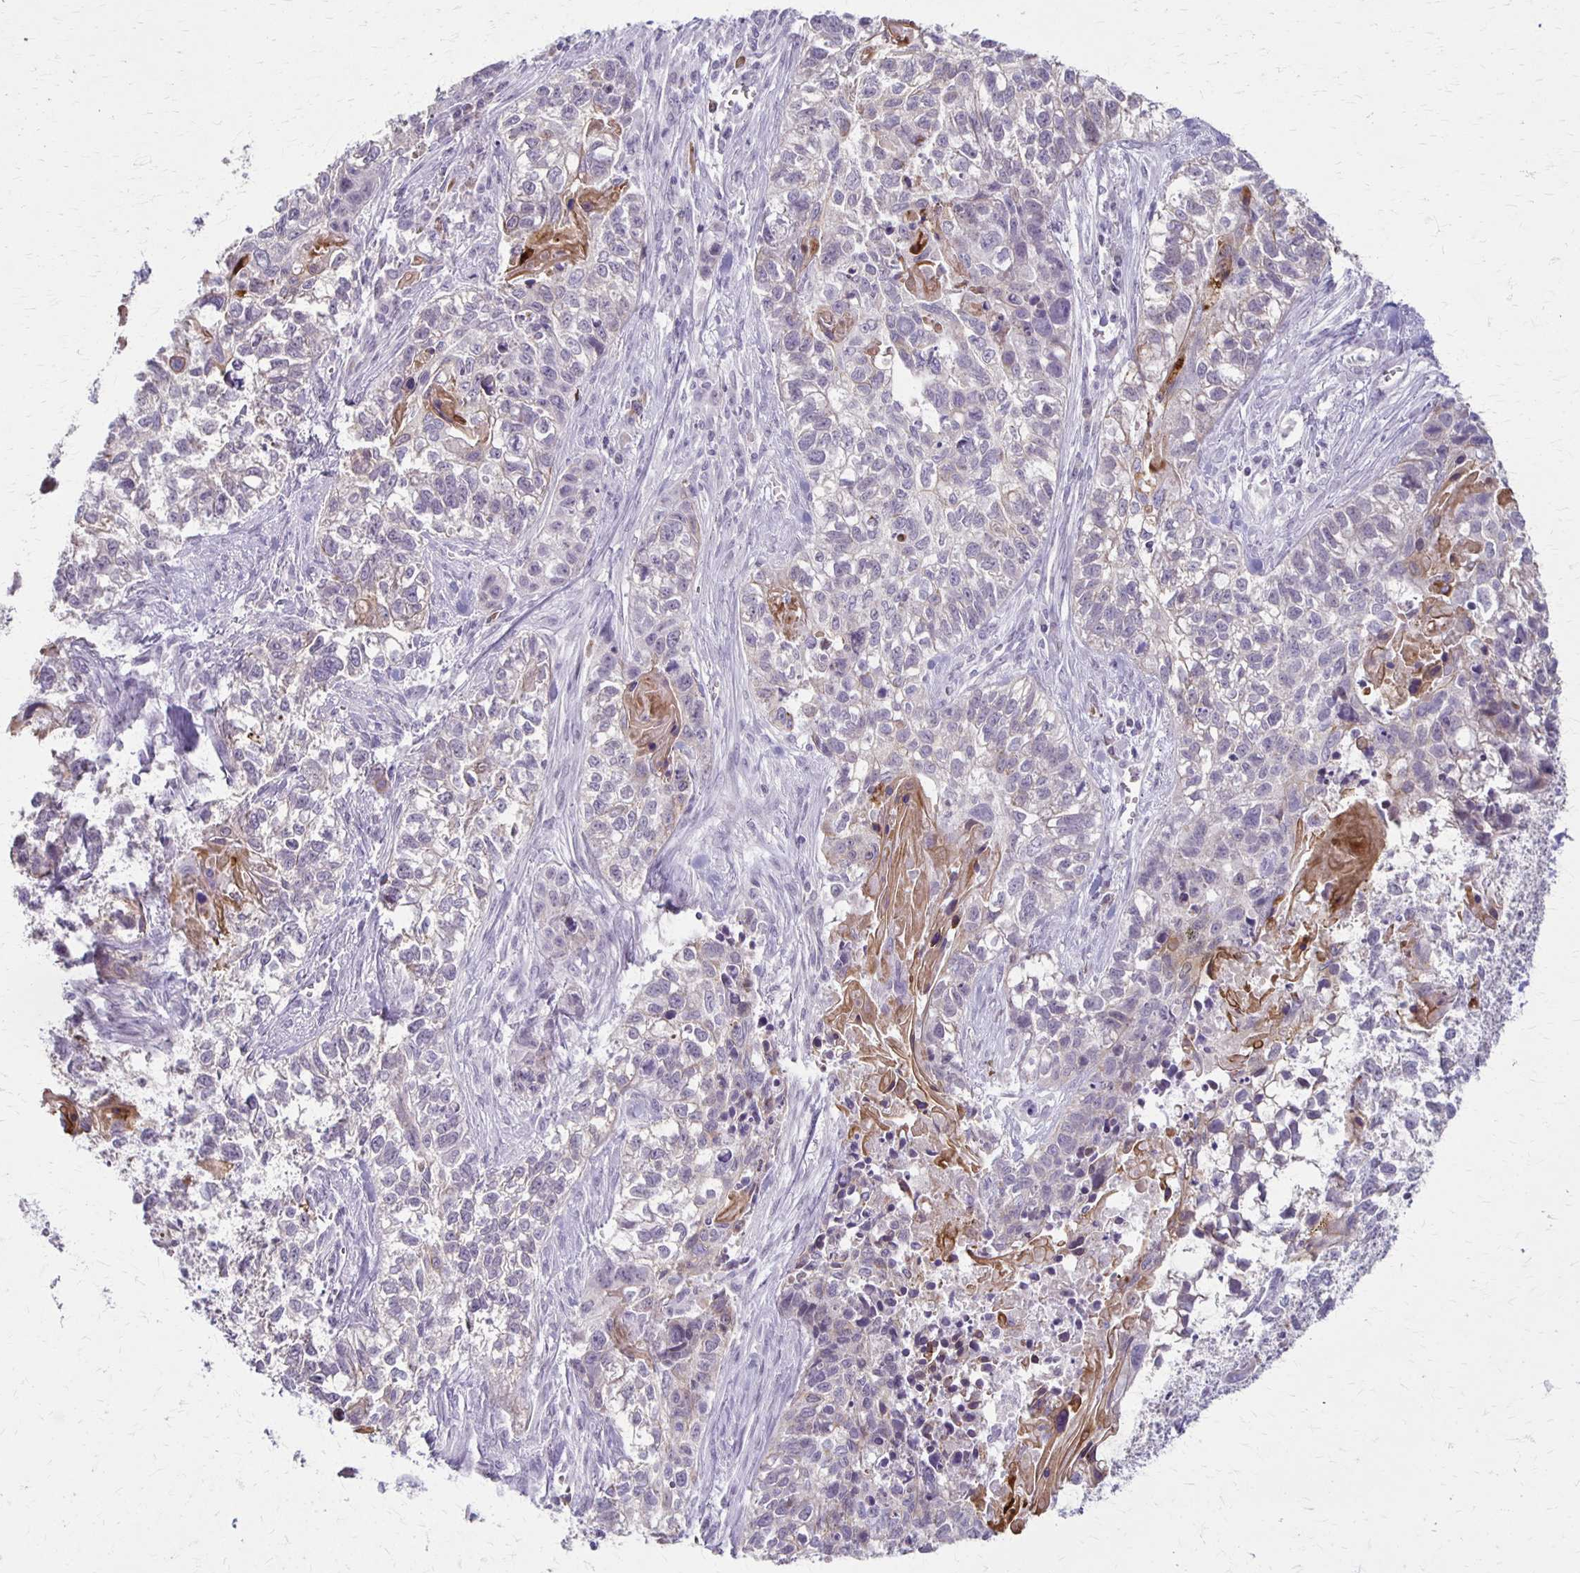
{"staining": {"intensity": "negative", "quantity": "none", "location": "none"}, "tissue": "lung cancer", "cell_type": "Tumor cells", "image_type": "cancer", "snomed": [{"axis": "morphology", "description": "Squamous cell carcinoma, NOS"}, {"axis": "topography", "description": "Lung"}], "caption": "Immunohistochemical staining of human lung cancer reveals no significant positivity in tumor cells. (DAB (3,3'-diaminobenzidine) immunohistochemistry (IHC) with hematoxylin counter stain).", "gene": "SLC35E2B", "patient": {"sex": "male", "age": 74}}